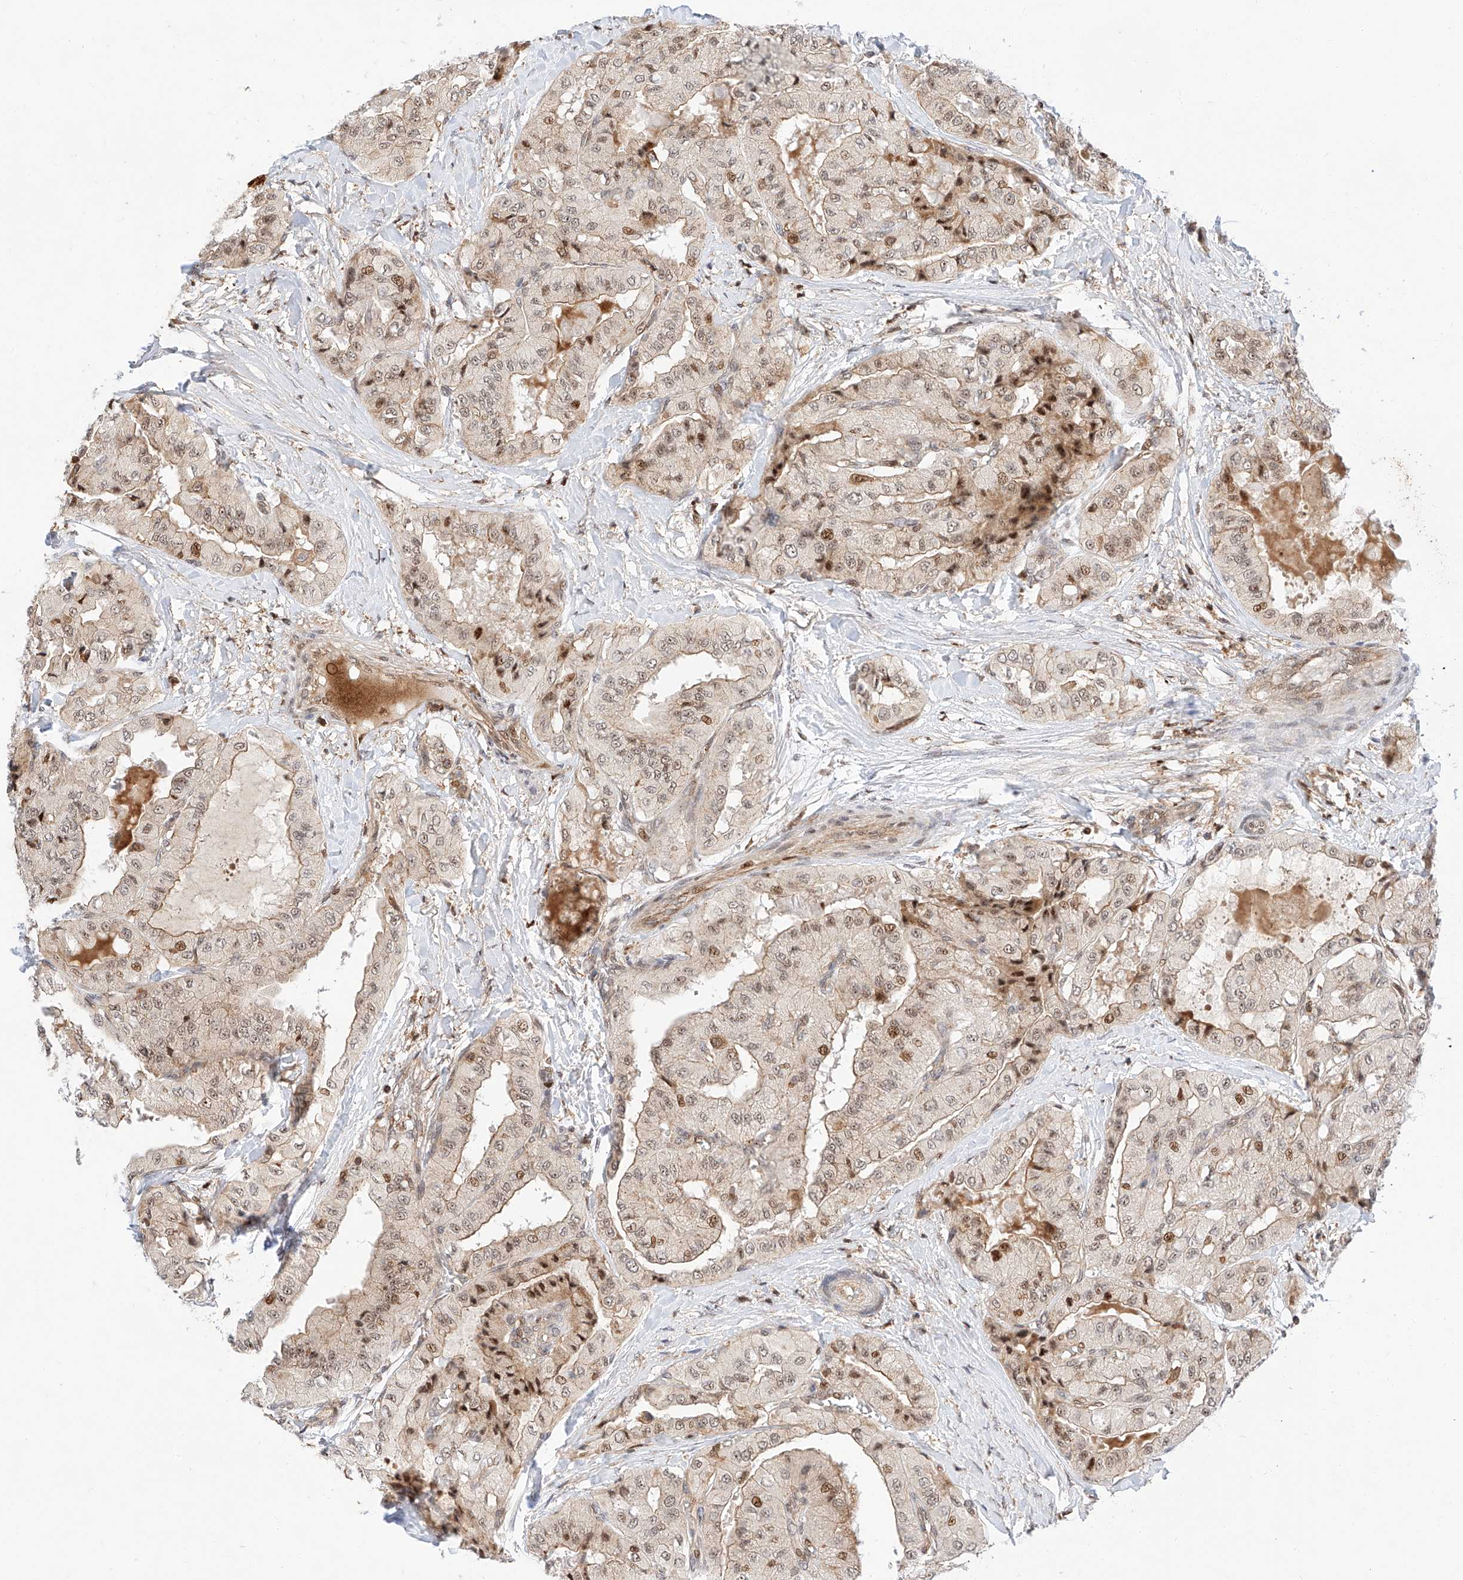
{"staining": {"intensity": "moderate", "quantity": "<25%", "location": "cytoplasmic/membranous,nuclear"}, "tissue": "thyroid cancer", "cell_type": "Tumor cells", "image_type": "cancer", "snomed": [{"axis": "morphology", "description": "Papillary adenocarcinoma, NOS"}, {"axis": "topography", "description": "Thyroid gland"}], "caption": "Thyroid cancer stained with a brown dye exhibits moderate cytoplasmic/membranous and nuclear positive staining in approximately <25% of tumor cells.", "gene": "HDAC9", "patient": {"sex": "female", "age": 59}}